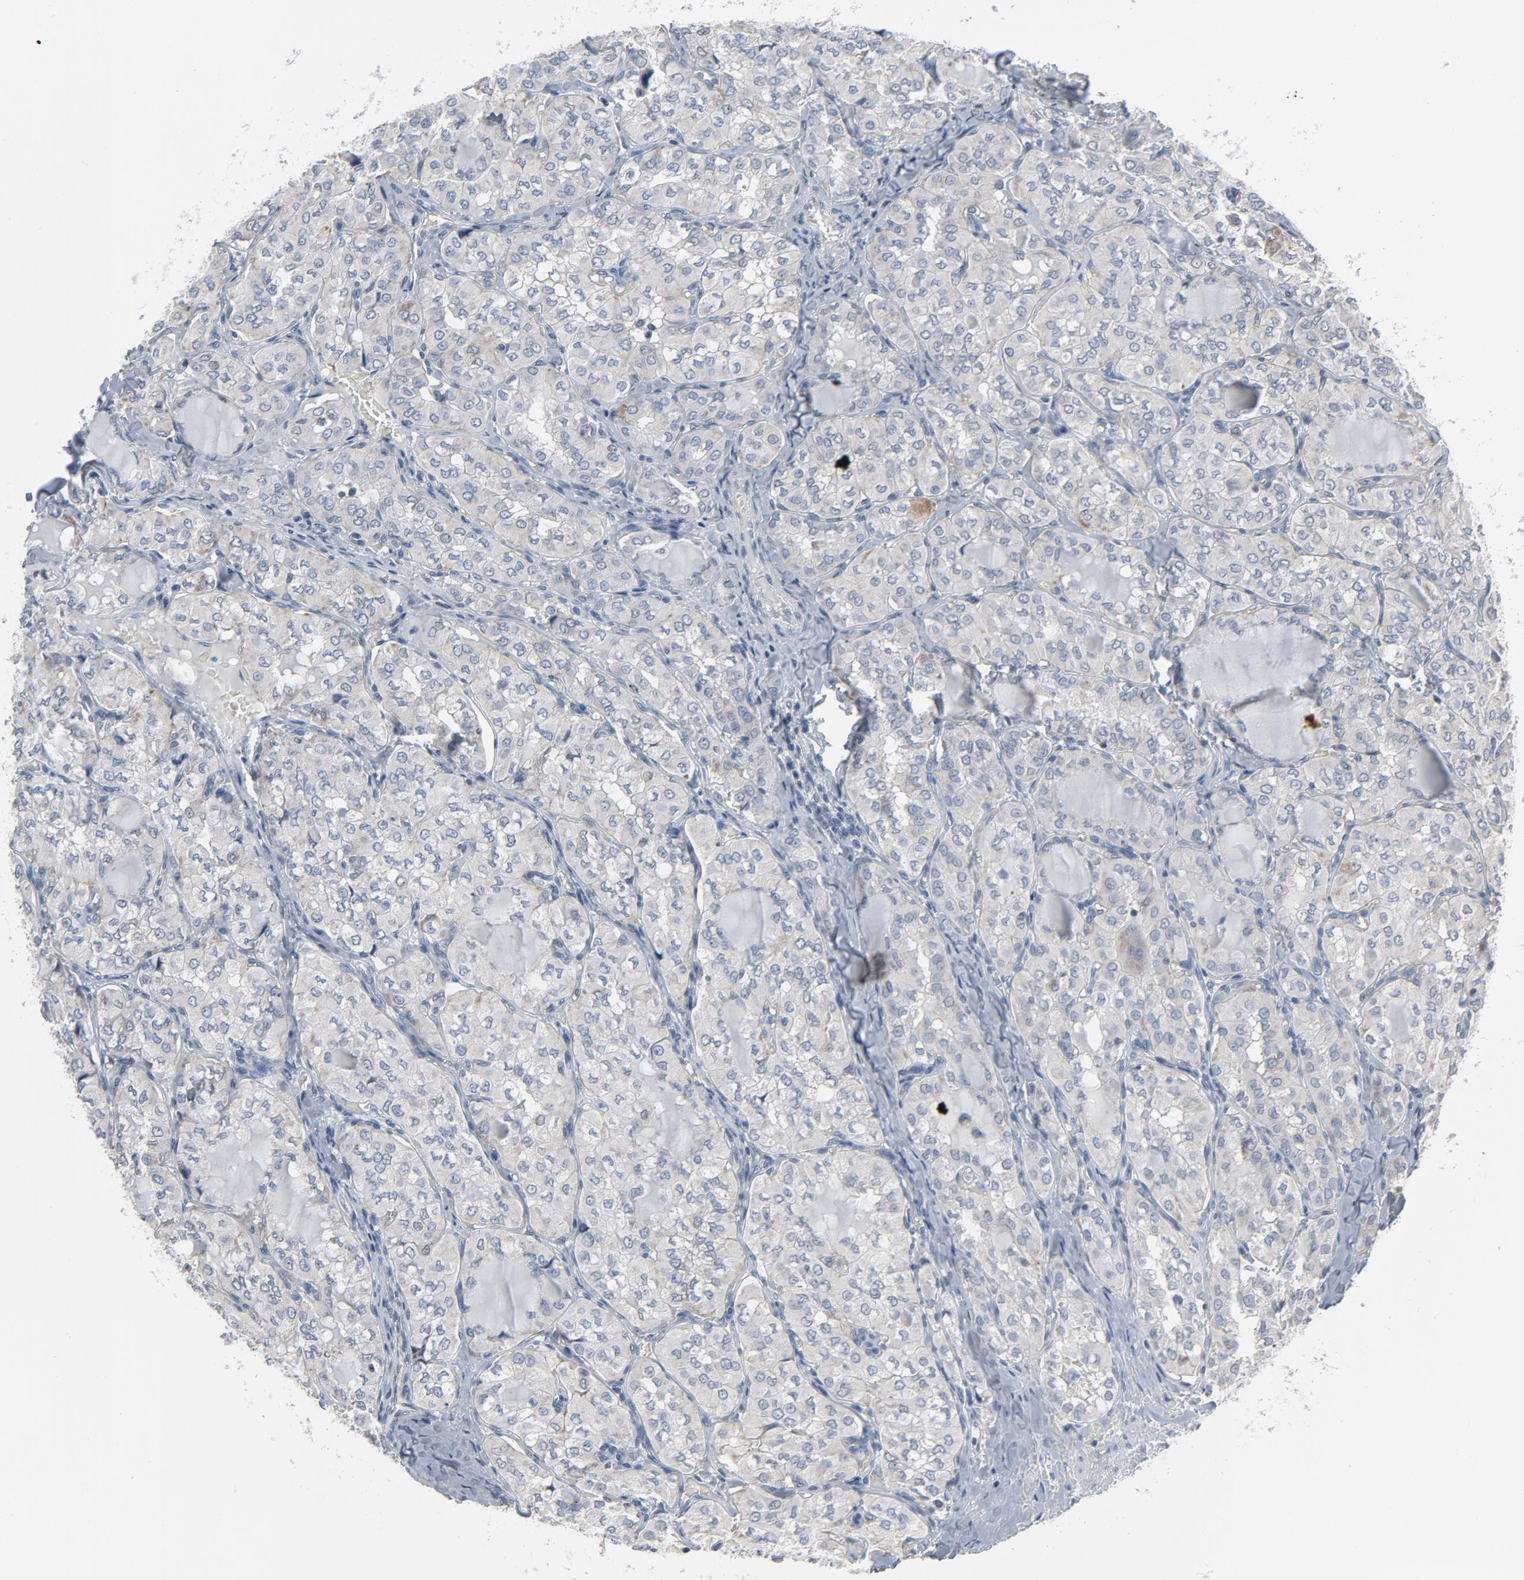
{"staining": {"intensity": "negative", "quantity": "none", "location": "none"}, "tissue": "thyroid cancer", "cell_type": "Tumor cells", "image_type": "cancer", "snomed": [{"axis": "morphology", "description": "Papillary adenocarcinoma, NOS"}, {"axis": "topography", "description": "Thyroid gland"}], "caption": "This is an immunohistochemistry histopathology image of human papillary adenocarcinoma (thyroid). There is no positivity in tumor cells.", "gene": "GPX2", "patient": {"sex": "male", "age": 20}}